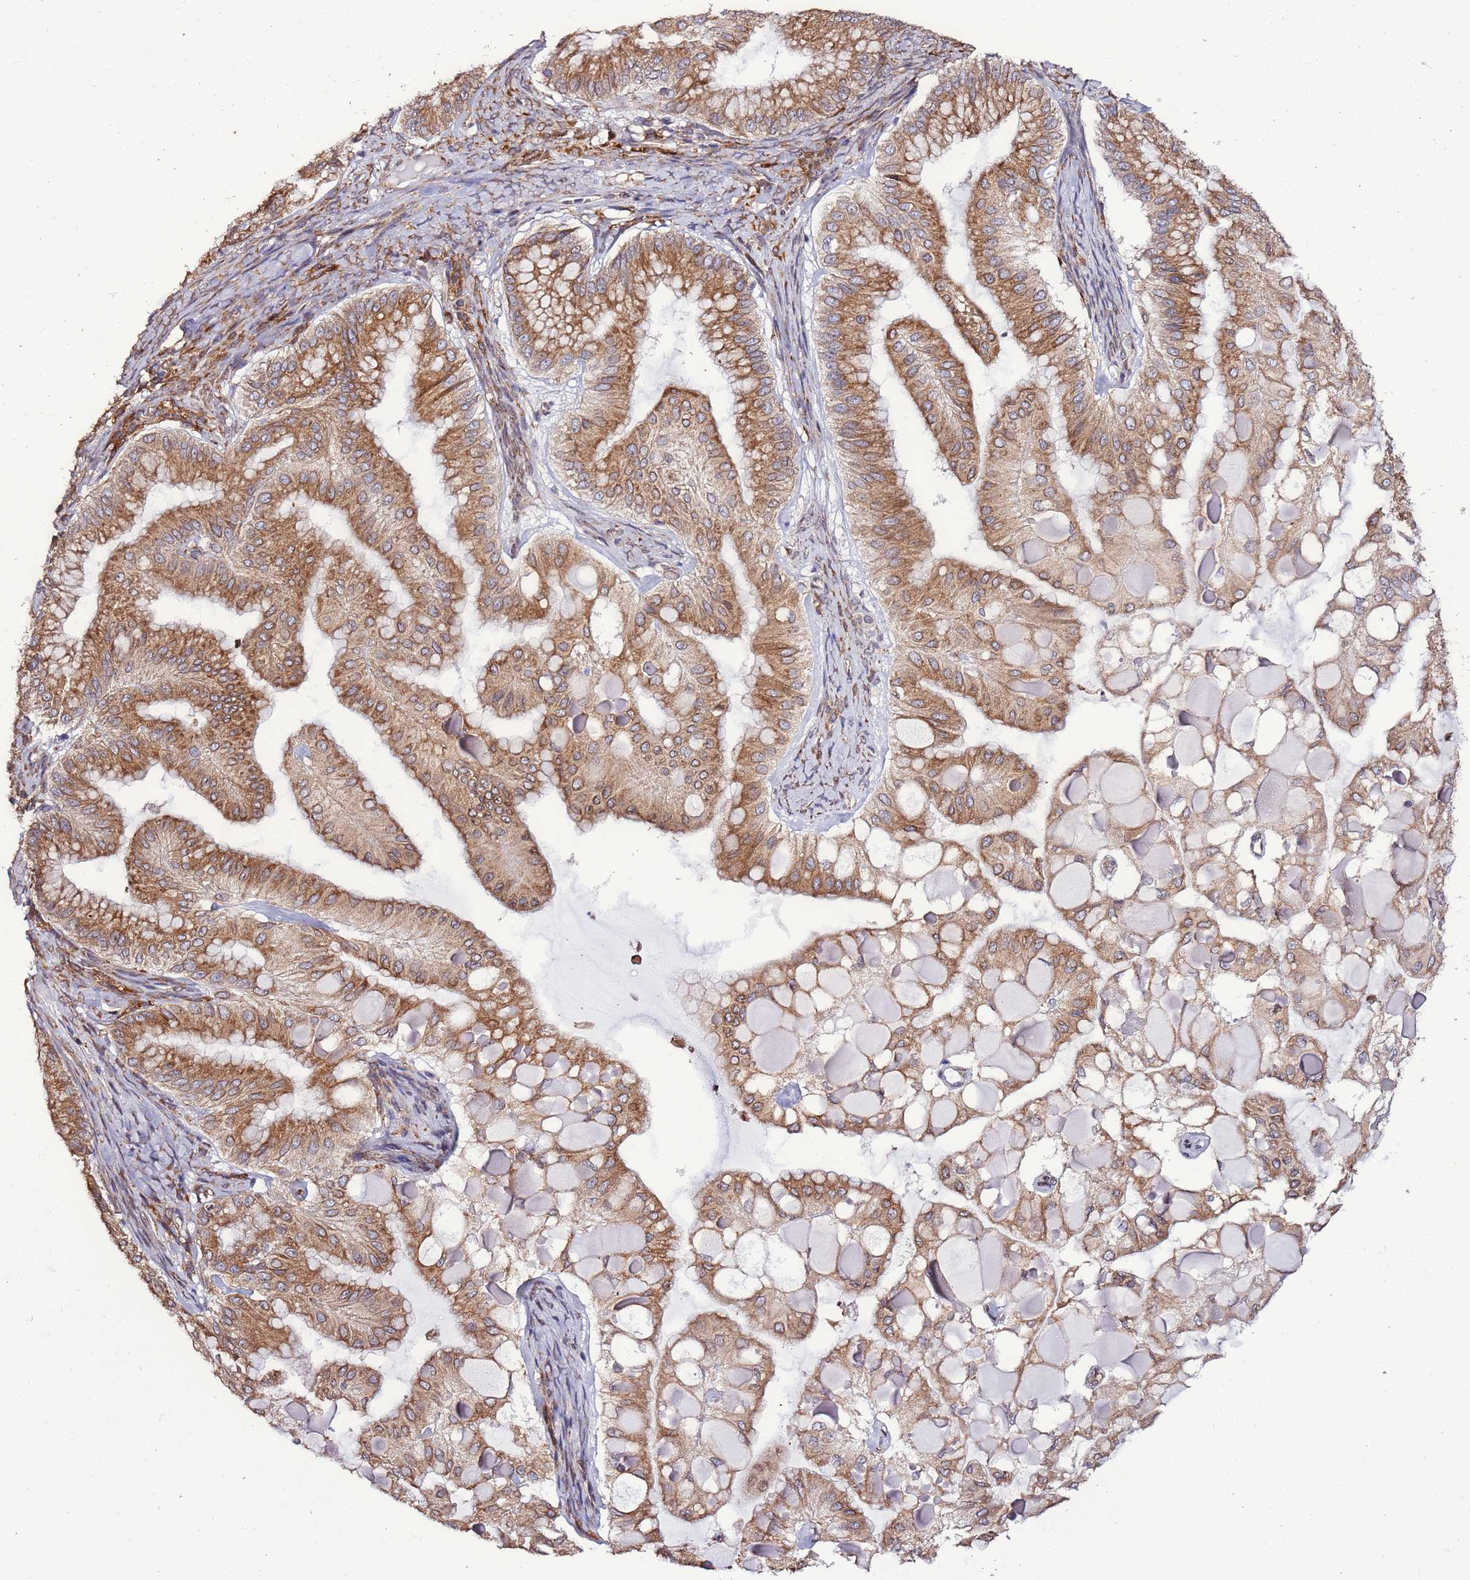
{"staining": {"intensity": "moderate", "quantity": ">75%", "location": "cytoplasmic/membranous"}, "tissue": "ovarian cancer", "cell_type": "Tumor cells", "image_type": "cancer", "snomed": [{"axis": "morphology", "description": "Cystadenocarcinoma, mucinous, NOS"}, {"axis": "topography", "description": "Ovary"}], "caption": "Immunohistochemistry (IHC) (DAB (3,3'-diaminobenzidine)) staining of ovarian cancer (mucinous cystadenocarcinoma) displays moderate cytoplasmic/membranous protein staining in about >75% of tumor cells.", "gene": "SLC41A3", "patient": {"sex": "female", "age": 61}}